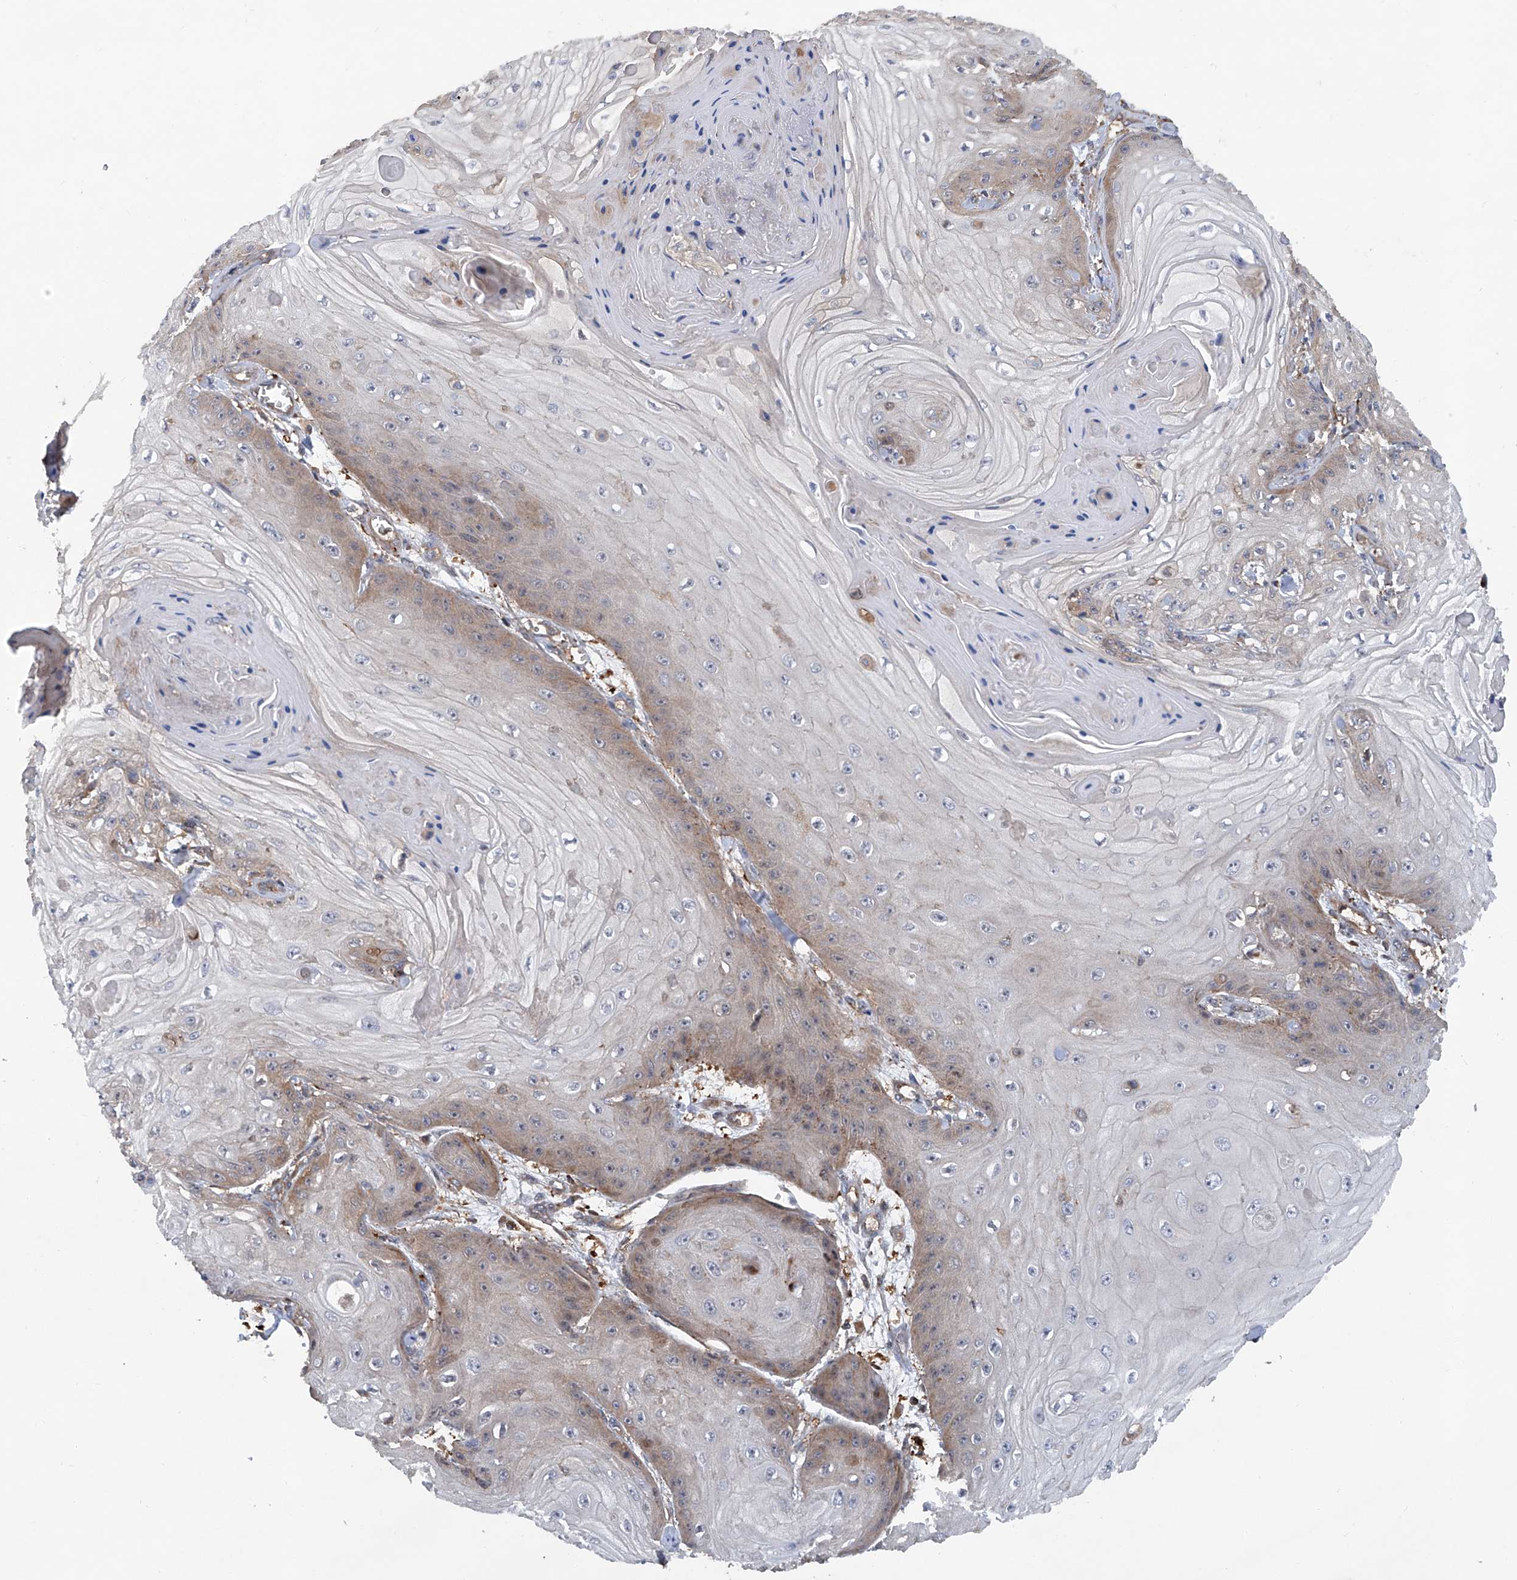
{"staining": {"intensity": "weak", "quantity": "<25%", "location": "cytoplasmic/membranous"}, "tissue": "skin cancer", "cell_type": "Tumor cells", "image_type": "cancer", "snomed": [{"axis": "morphology", "description": "Squamous cell carcinoma, NOS"}, {"axis": "topography", "description": "Skin"}], "caption": "IHC of human skin squamous cell carcinoma shows no expression in tumor cells. (DAB immunohistochemistry (IHC), high magnification).", "gene": "NT5C3A", "patient": {"sex": "male", "age": 74}}